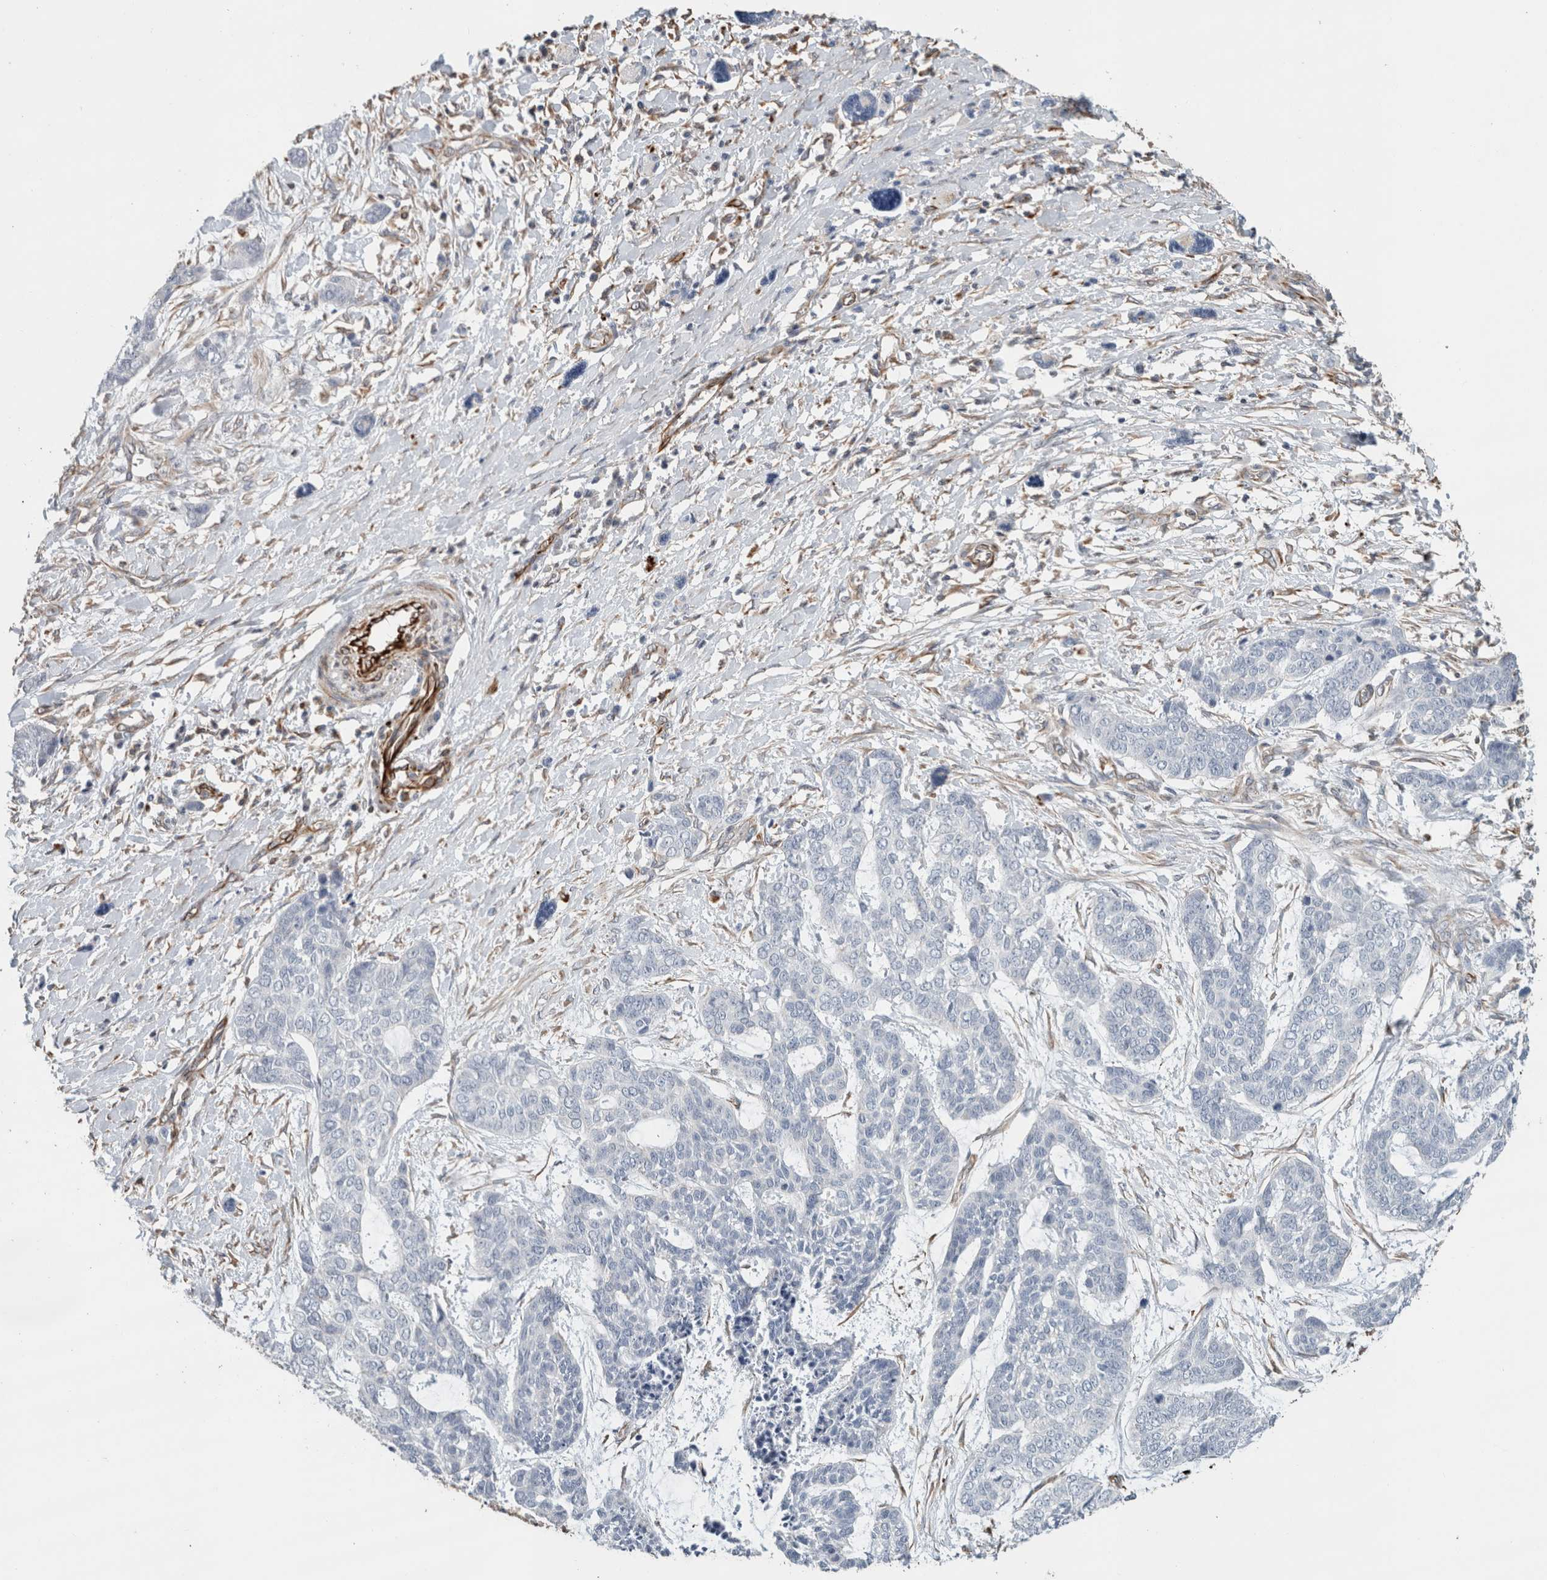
{"staining": {"intensity": "negative", "quantity": "none", "location": "none"}, "tissue": "skin cancer", "cell_type": "Tumor cells", "image_type": "cancer", "snomed": [{"axis": "morphology", "description": "Basal cell carcinoma"}, {"axis": "topography", "description": "Skin"}], "caption": "A photomicrograph of human skin basal cell carcinoma is negative for staining in tumor cells.", "gene": "LY86", "patient": {"sex": "female", "age": 64}}